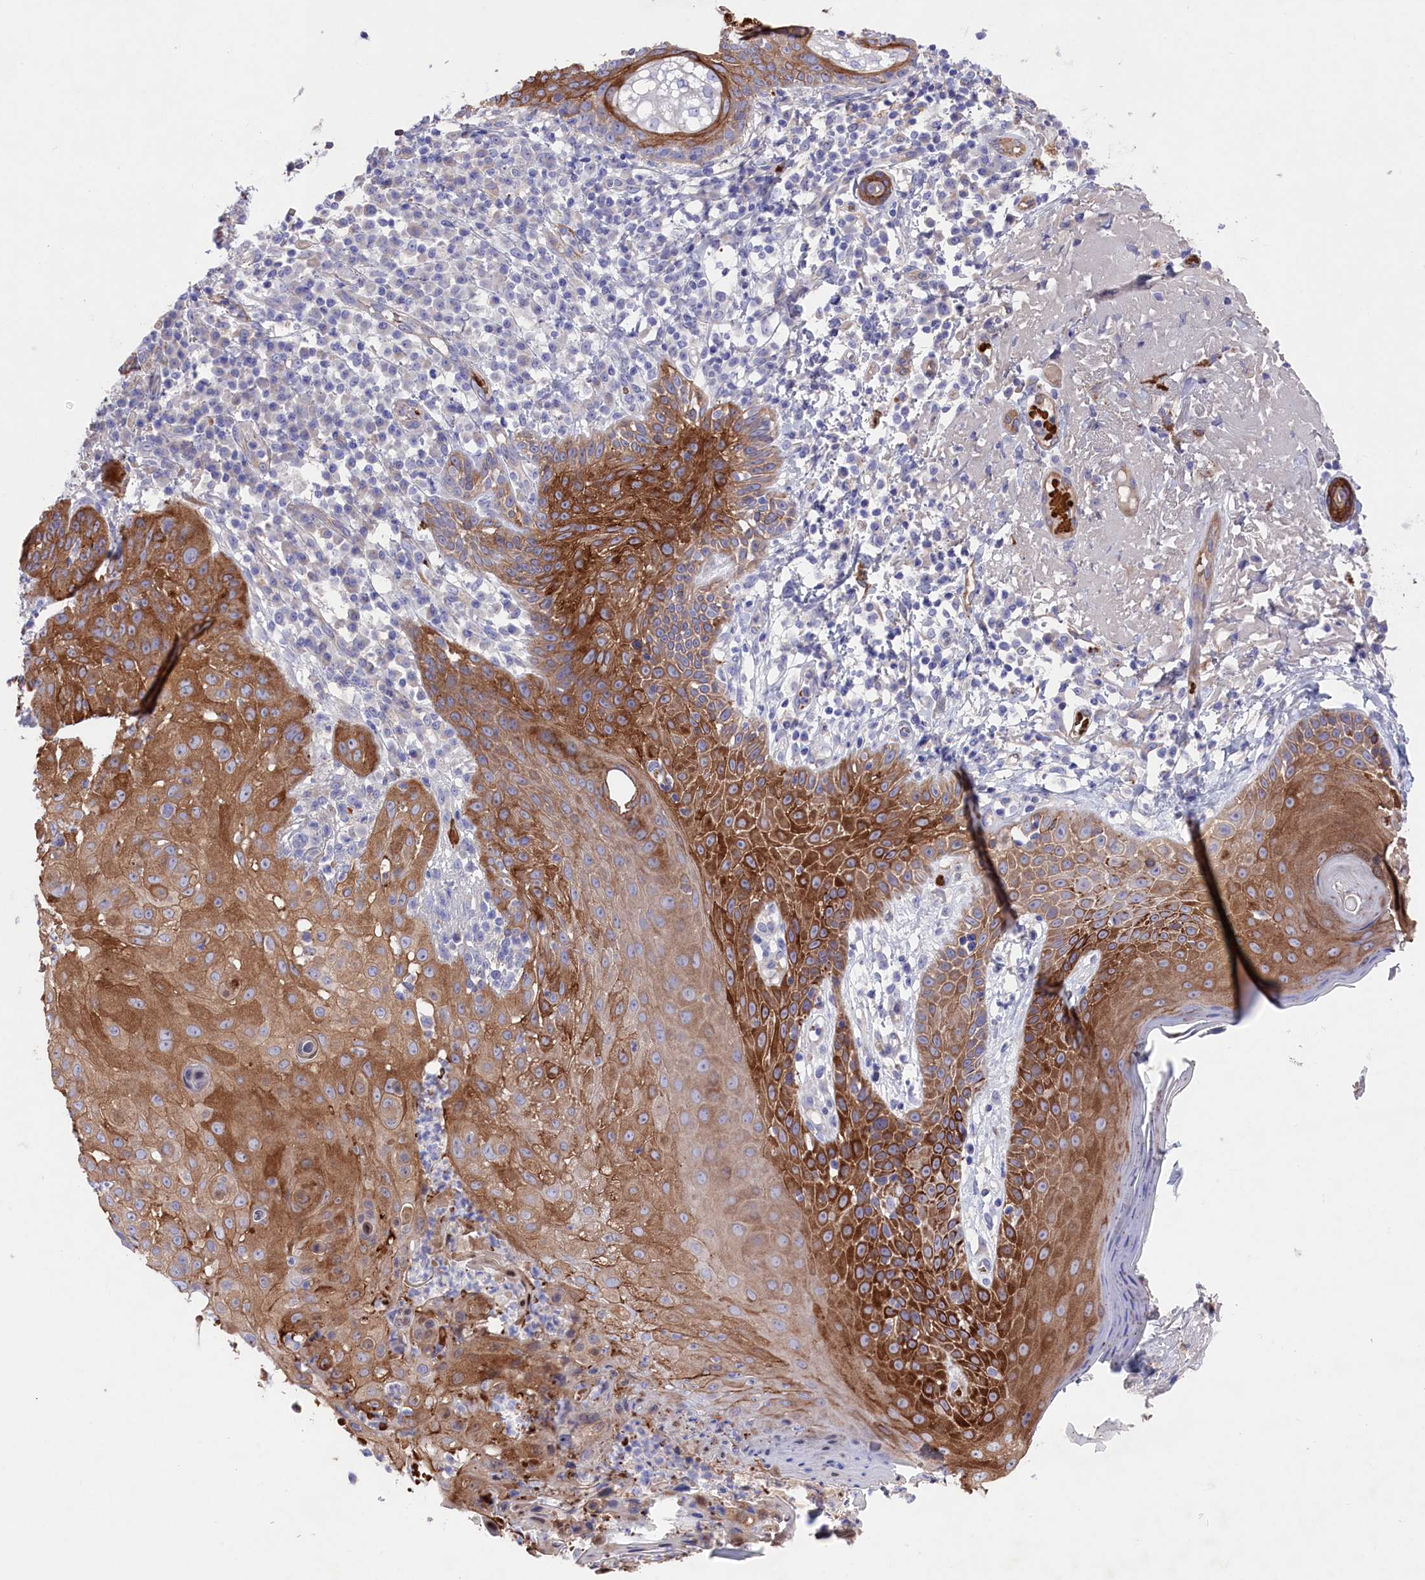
{"staining": {"intensity": "strong", "quantity": ">75%", "location": "cytoplasmic/membranous"}, "tissue": "skin cancer", "cell_type": "Tumor cells", "image_type": "cancer", "snomed": [{"axis": "morphology", "description": "Normal tissue, NOS"}, {"axis": "morphology", "description": "Basal cell carcinoma"}, {"axis": "topography", "description": "Skin"}], "caption": "Immunohistochemistry (IHC) photomicrograph of human skin cancer (basal cell carcinoma) stained for a protein (brown), which exhibits high levels of strong cytoplasmic/membranous positivity in about >75% of tumor cells.", "gene": "LHFPL4", "patient": {"sex": "male", "age": 93}}